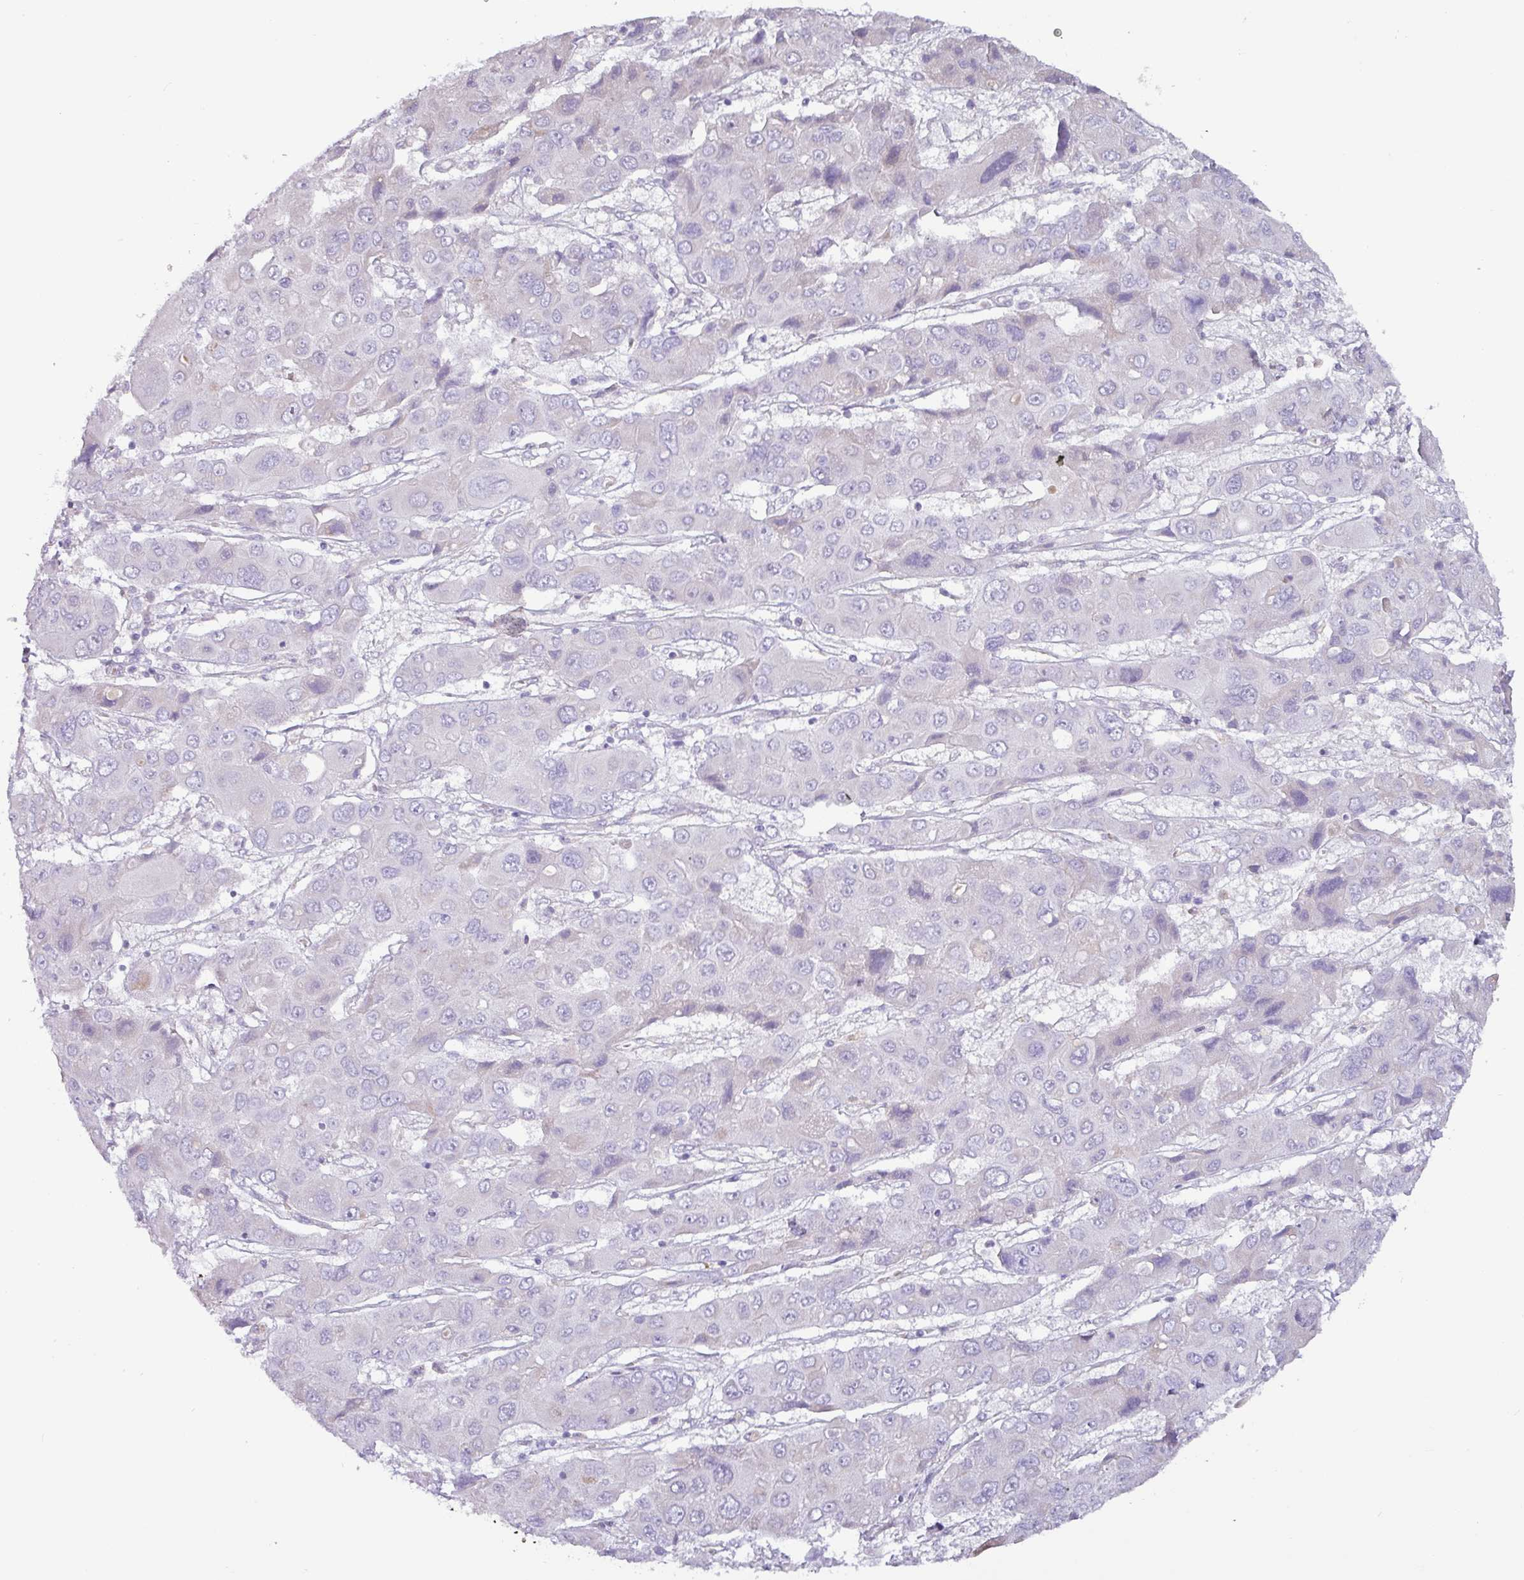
{"staining": {"intensity": "negative", "quantity": "none", "location": "none"}, "tissue": "liver cancer", "cell_type": "Tumor cells", "image_type": "cancer", "snomed": [{"axis": "morphology", "description": "Cholangiocarcinoma"}, {"axis": "topography", "description": "Liver"}], "caption": "Immunohistochemistry image of neoplastic tissue: human cholangiocarcinoma (liver) stained with DAB exhibits no significant protein staining in tumor cells. (Brightfield microscopy of DAB immunohistochemistry (IHC) at high magnification).", "gene": "RGS16", "patient": {"sex": "male", "age": 67}}